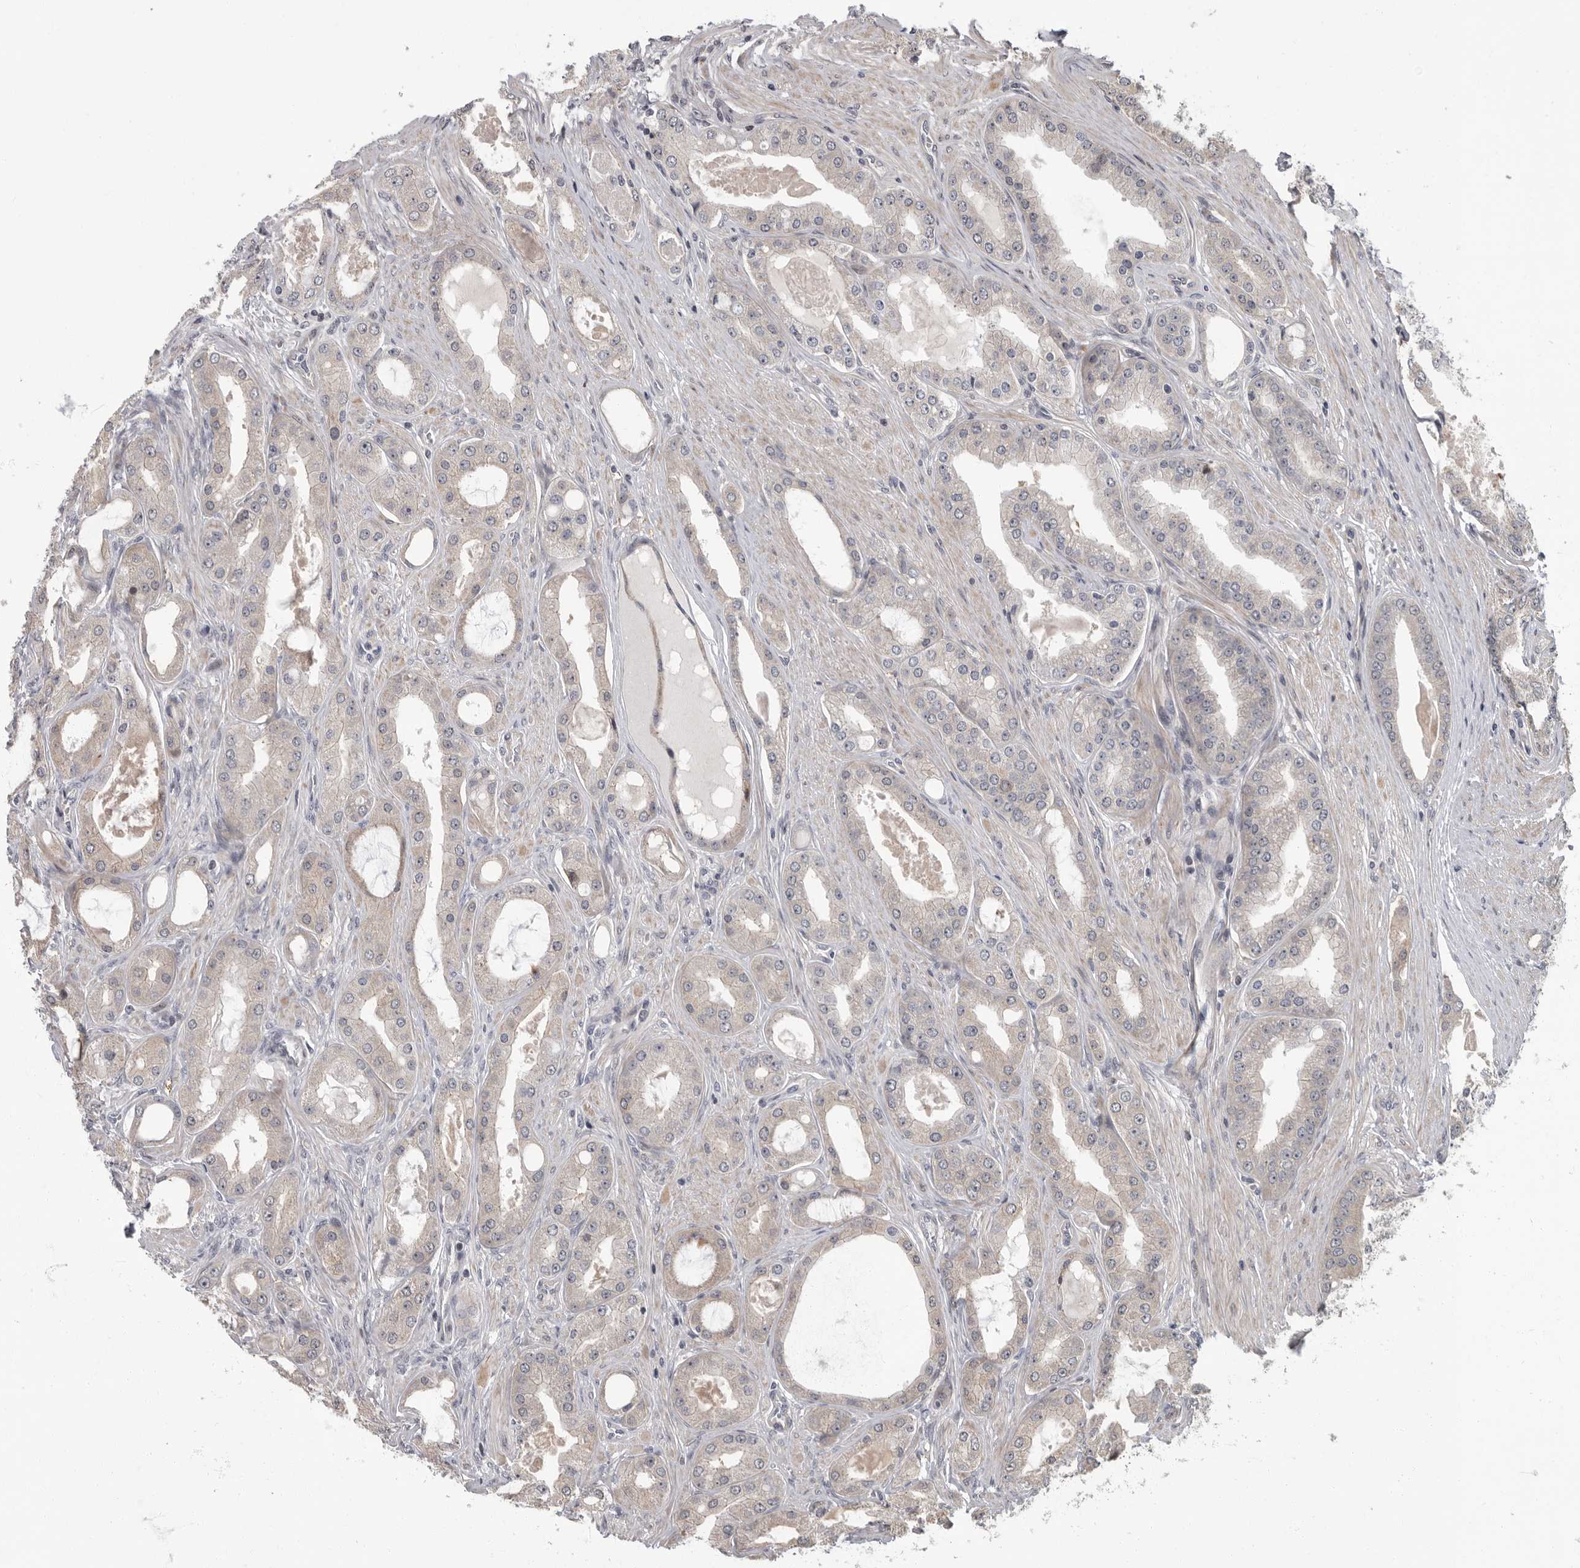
{"staining": {"intensity": "negative", "quantity": "none", "location": "none"}, "tissue": "prostate cancer", "cell_type": "Tumor cells", "image_type": "cancer", "snomed": [{"axis": "morphology", "description": "Adenocarcinoma, High grade"}, {"axis": "topography", "description": "Prostate"}], "caption": "An image of human adenocarcinoma (high-grade) (prostate) is negative for staining in tumor cells.", "gene": "PDE7A", "patient": {"sex": "male", "age": 60}}